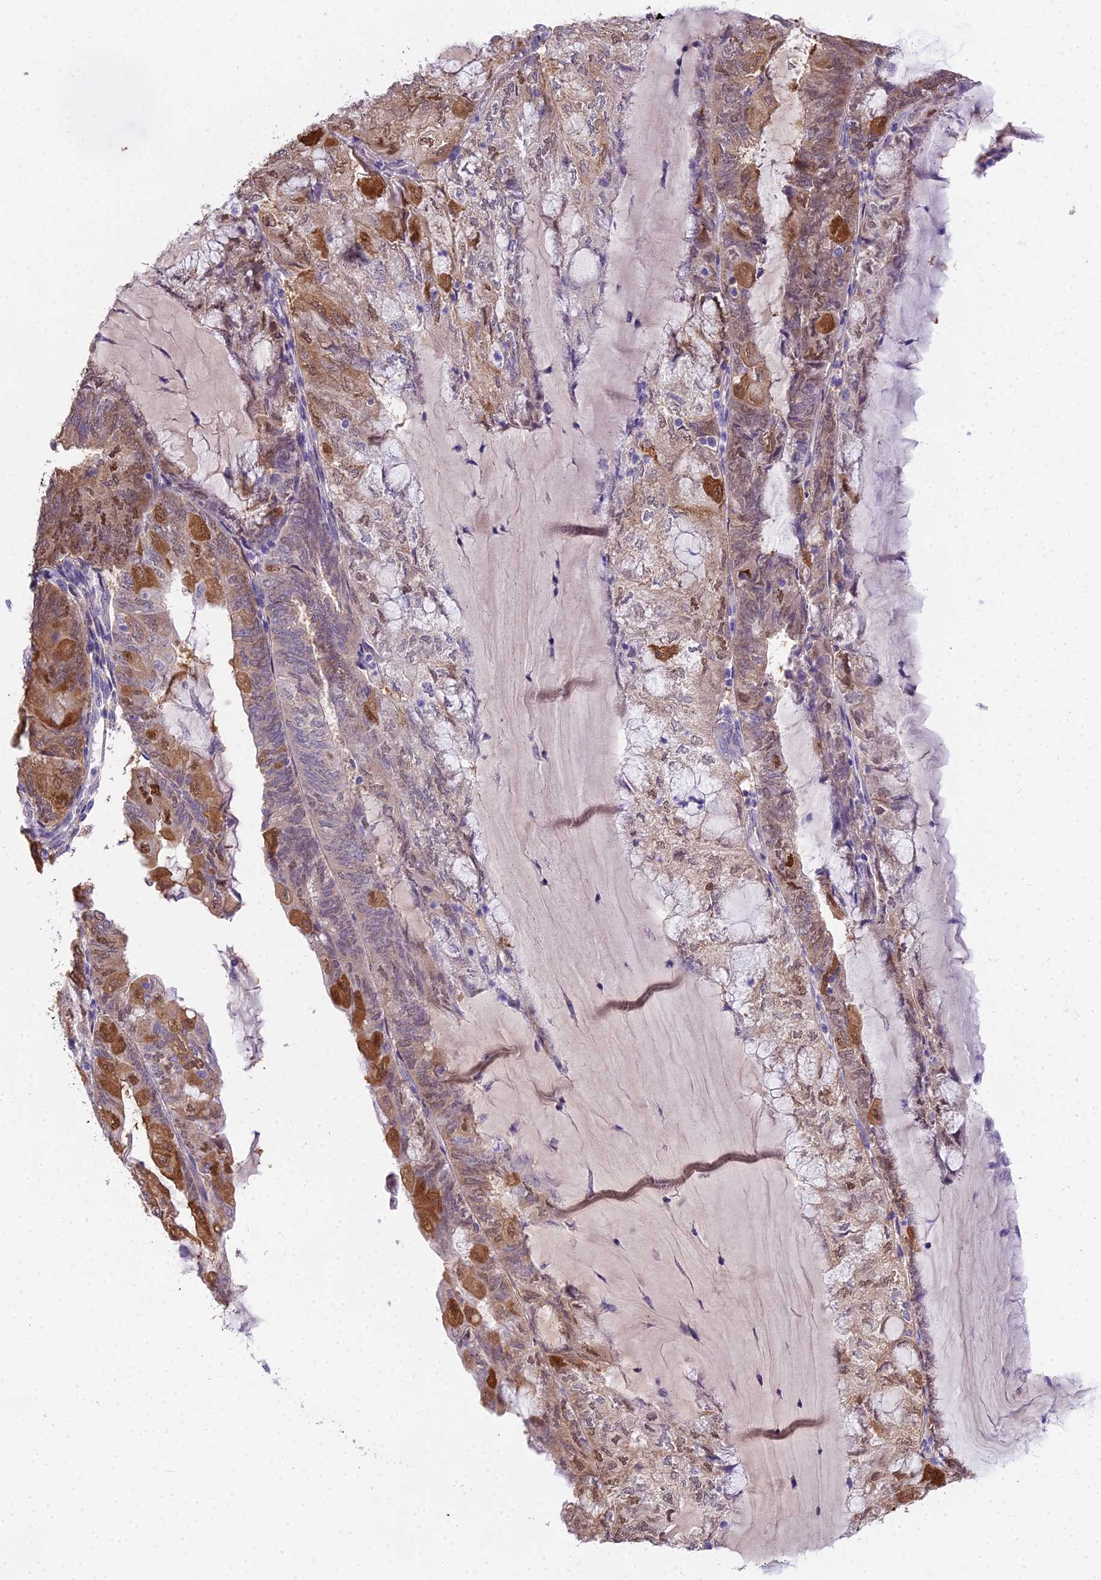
{"staining": {"intensity": "moderate", "quantity": ">75%", "location": "cytoplasmic/membranous,nuclear"}, "tissue": "endometrial cancer", "cell_type": "Tumor cells", "image_type": "cancer", "snomed": [{"axis": "morphology", "description": "Adenocarcinoma, NOS"}, {"axis": "topography", "description": "Endometrium"}], "caption": "IHC of human adenocarcinoma (endometrial) displays medium levels of moderate cytoplasmic/membranous and nuclear staining in approximately >75% of tumor cells.", "gene": "MAT2A", "patient": {"sex": "female", "age": 81}}